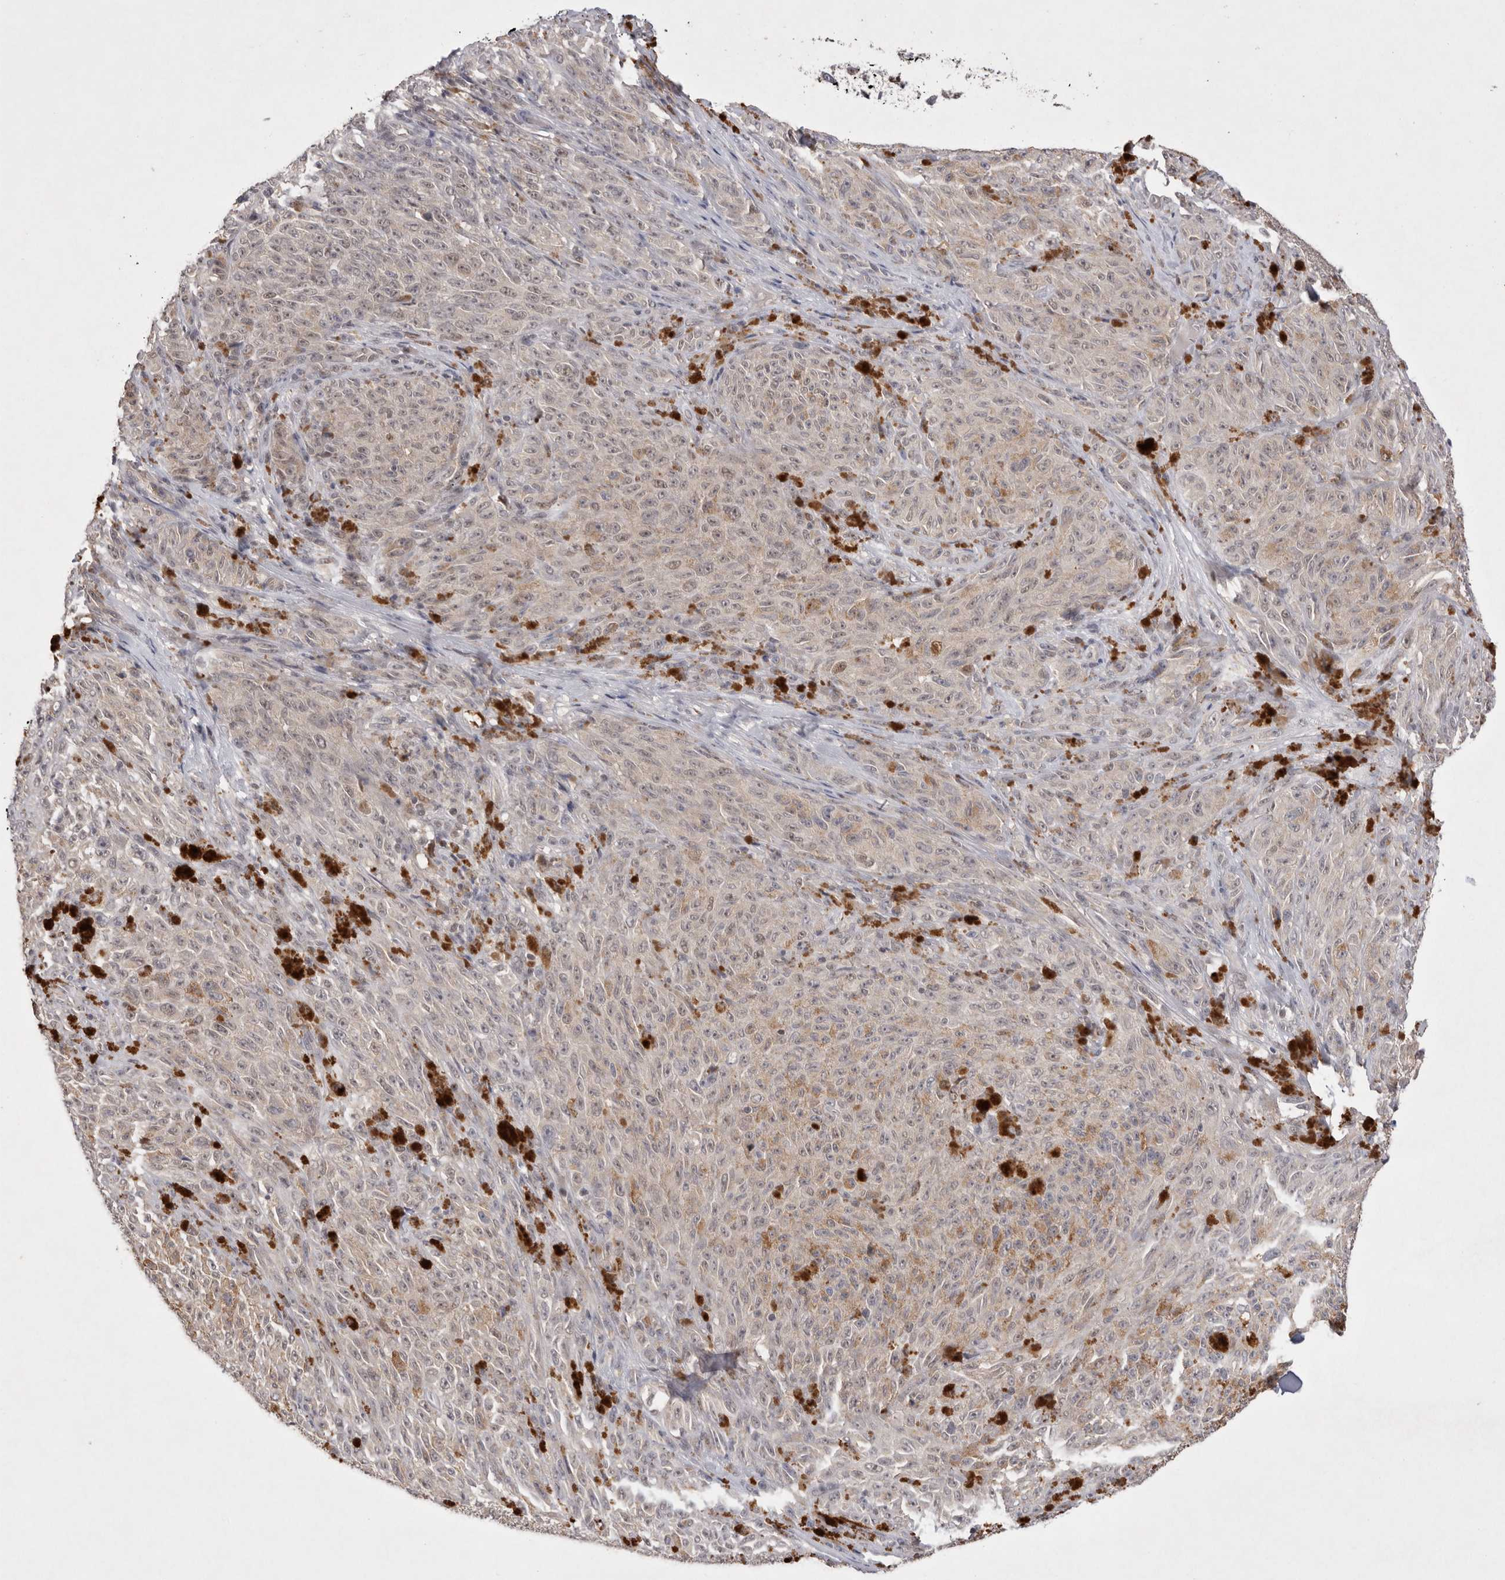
{"staining": {"intensity": "weak", "quantity": "25%-75%", "location": "cytoplasmic/membranous"}, "tissue": "melanoma", "cell_type": "Tumor cells", "image_type": "cancer", "snomed": [{"axis": "morphology", "description": "Malignant melanoma, NOS"}, {"axis": "topography", "description": "Skin"}], "caption": "A brown stain labels weak cytoplasmic/membranous positivity of a protein in malignant melanoma tumor cells.", "gene": "HUS1", "patient": {"sex": "female", "age": 82}}